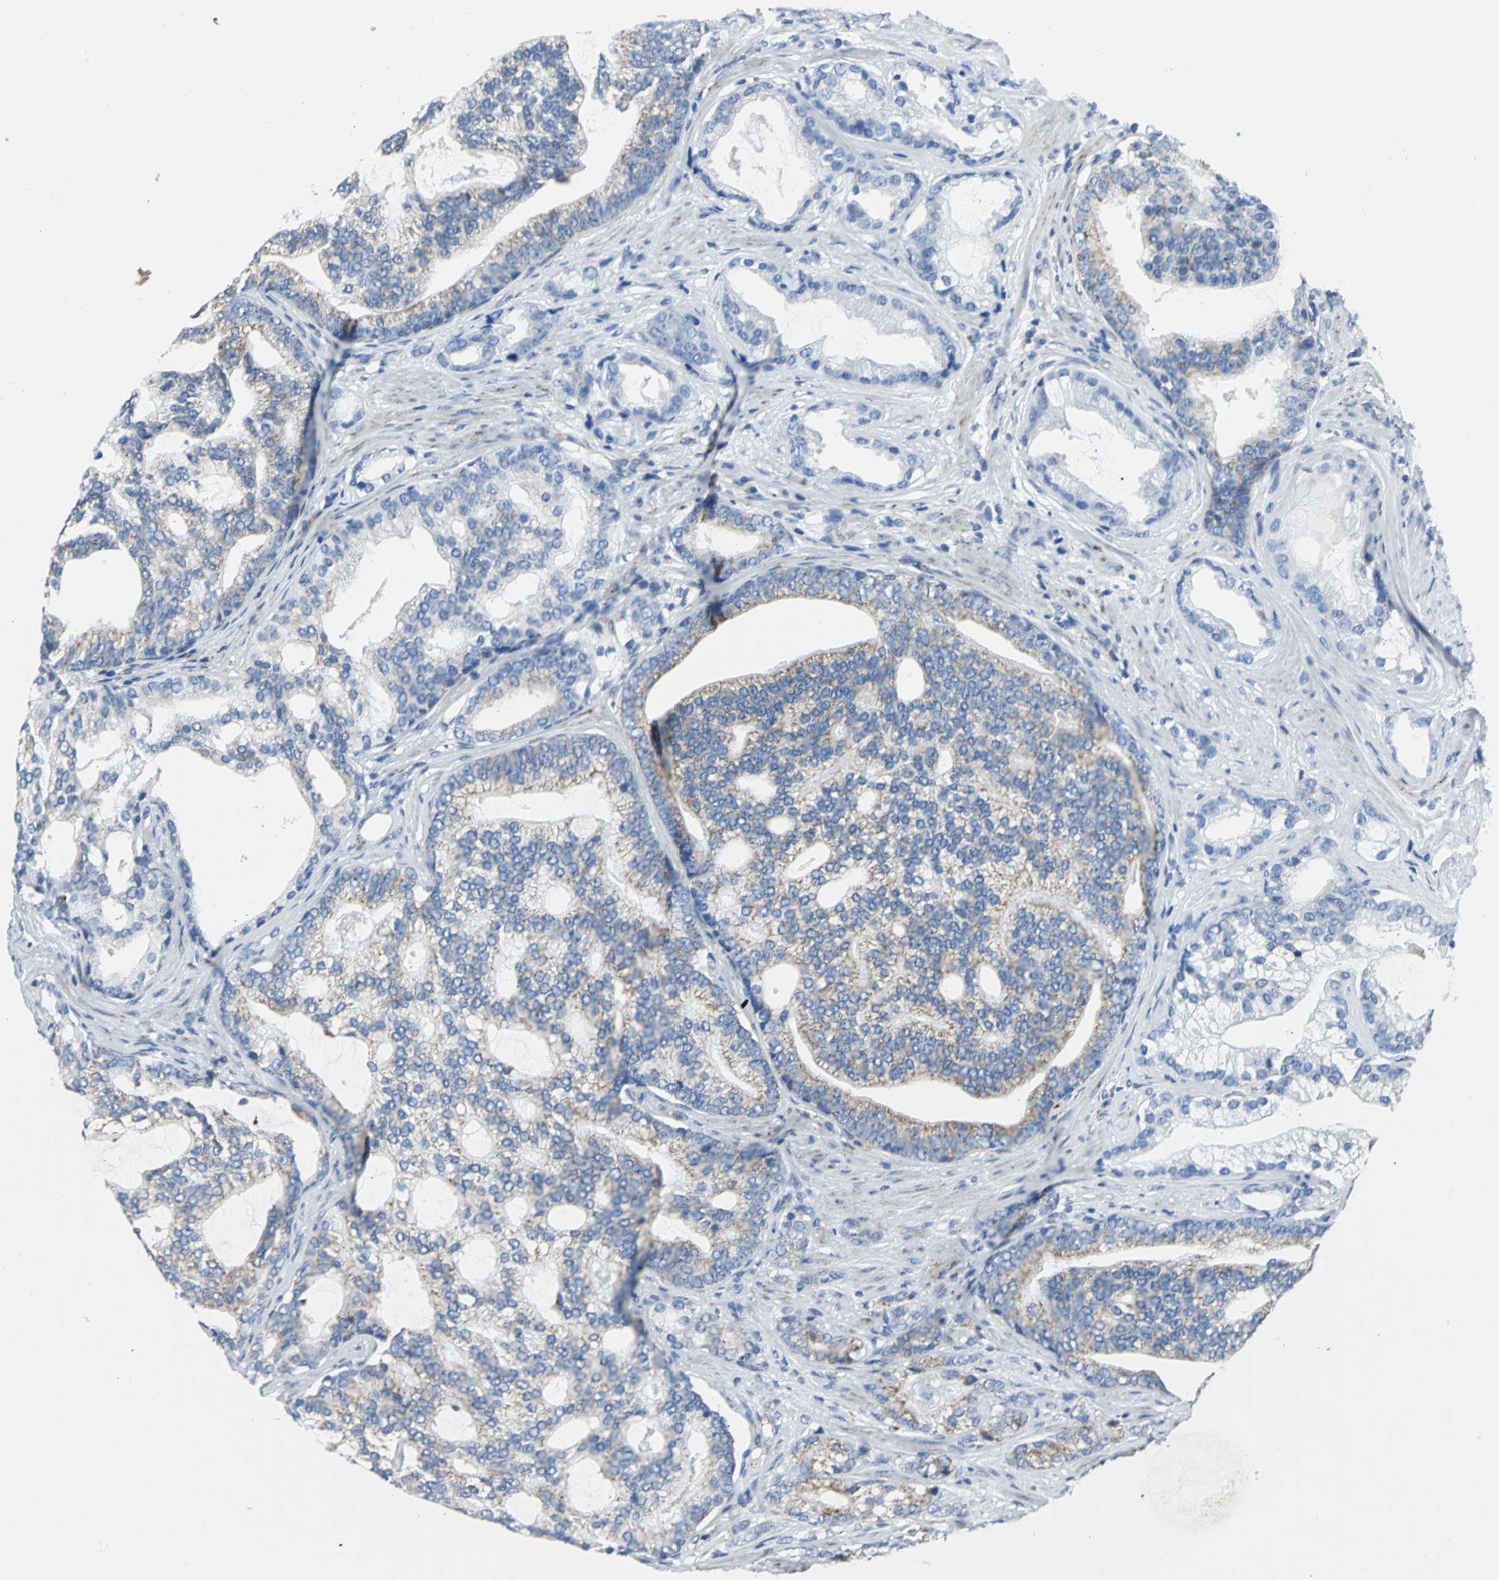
{"staining": {"intensity": "weak", "quantity": ">75%", "location": "cytoplasmic/membranous"}, "tissue": "prostate cancer", "cell_type": "Tumor cells", "image_type": "cancer", "snomed": [{"axis": "morphology", "description": "Adenocarcinoma, Low grade"}, {"axis": "topography", "description": "Prostate"}], "caption": "Prostate cancer (adenocarcinoma (low-grade)) stained with a protein marker demonstrates weak staining in tumor cells.", "gene": "IFI6", "patient": {"sex": "male", "age": 58}}